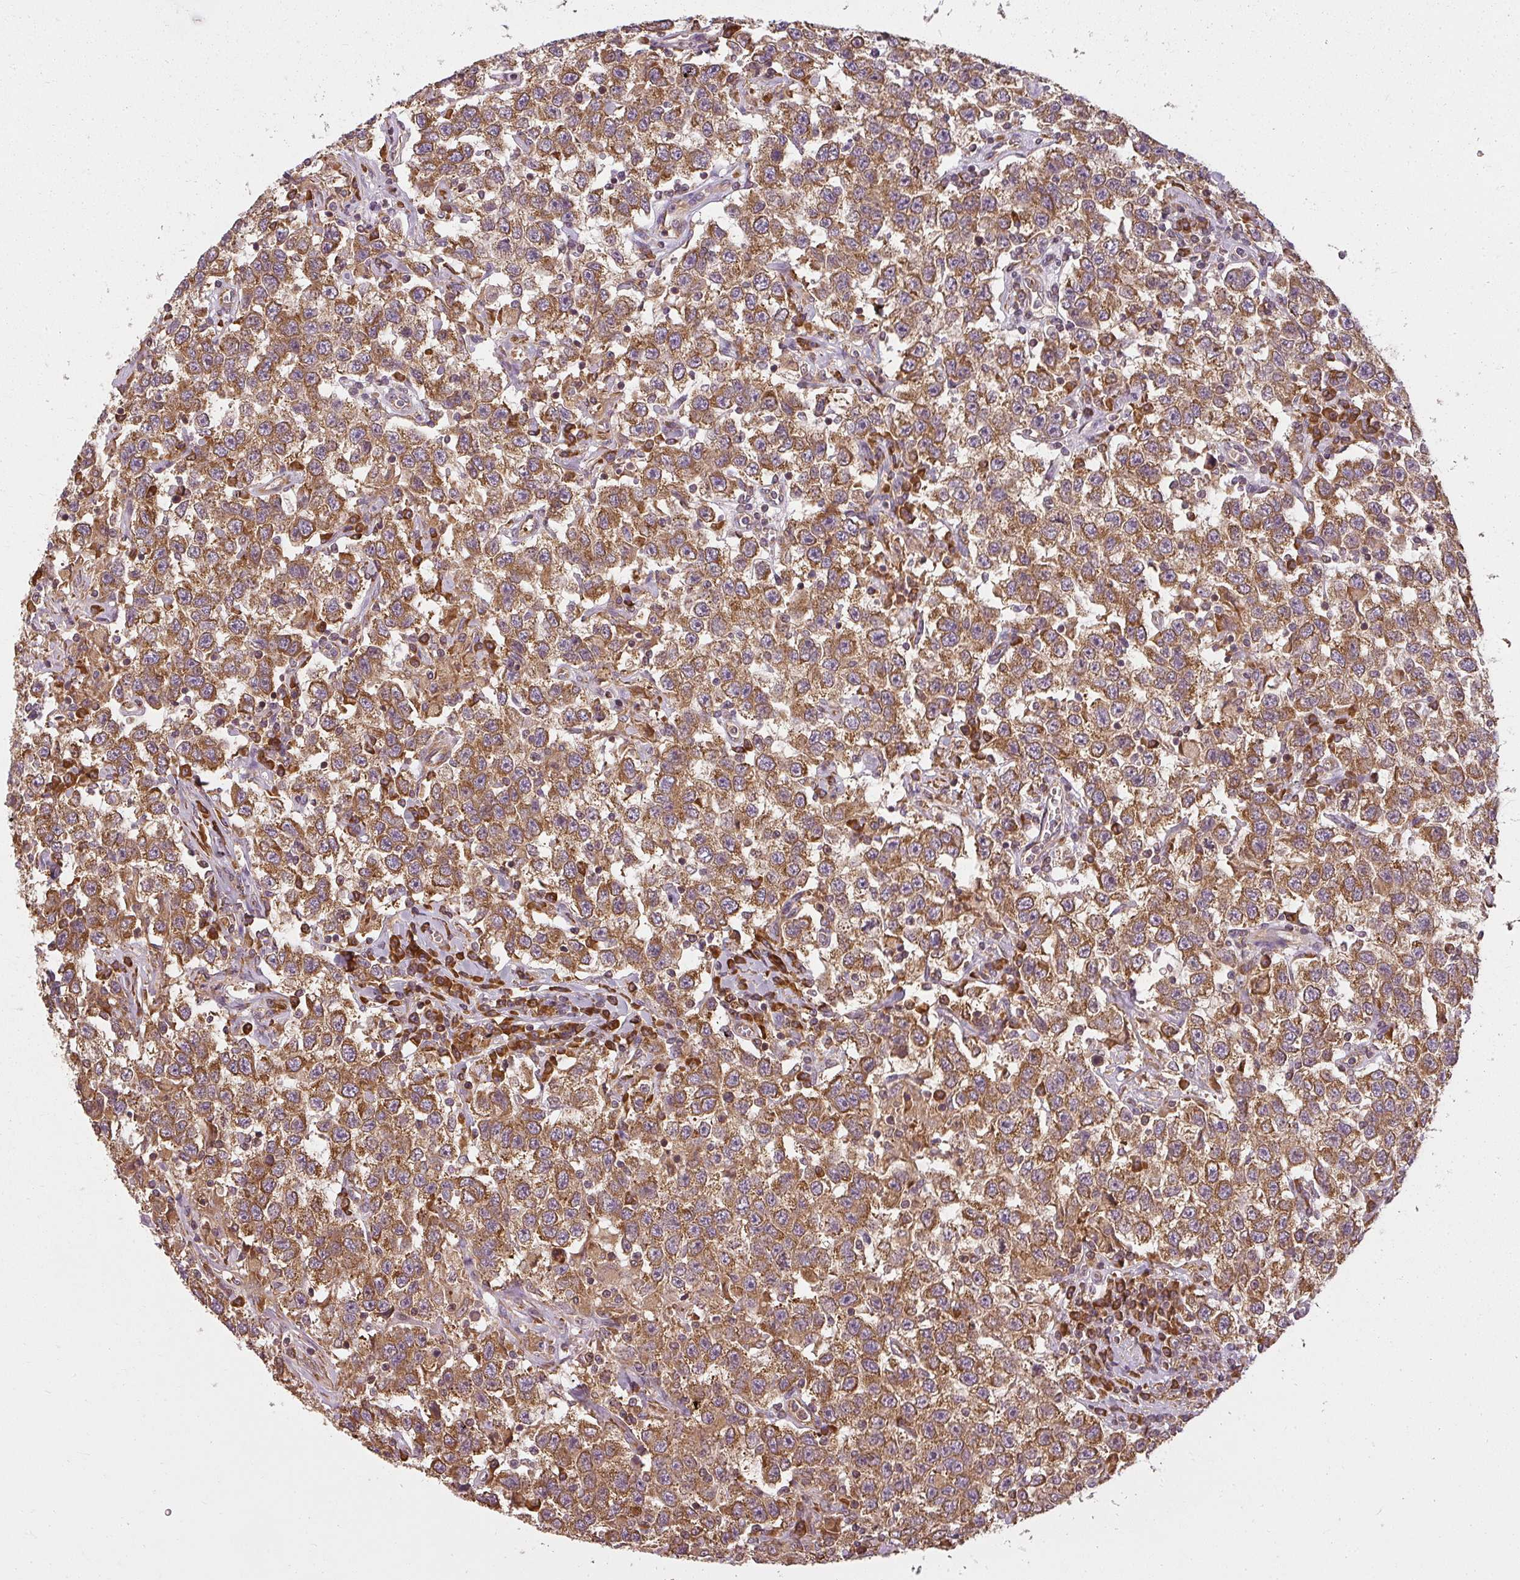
{"staining": {"intensity": "strong", "quantity": ">75%", "location": "cytoplasmic/membranous"}, "tissue": "testis cancer", "cell_type": "Tumor cells", "image_type": "cancer", "snomed": [{"axis": "morphology", "description": "Seminoma, NOS"}, {"axis": "topography", "description": "Testis"}], "caption": "Strong cytoplasmic/membranous expression is appreciated in about >75% of tumor cells in testis cancer (seminoma).", "gene": "RPL24", "patient": {"sex": "male", "age": 41}}